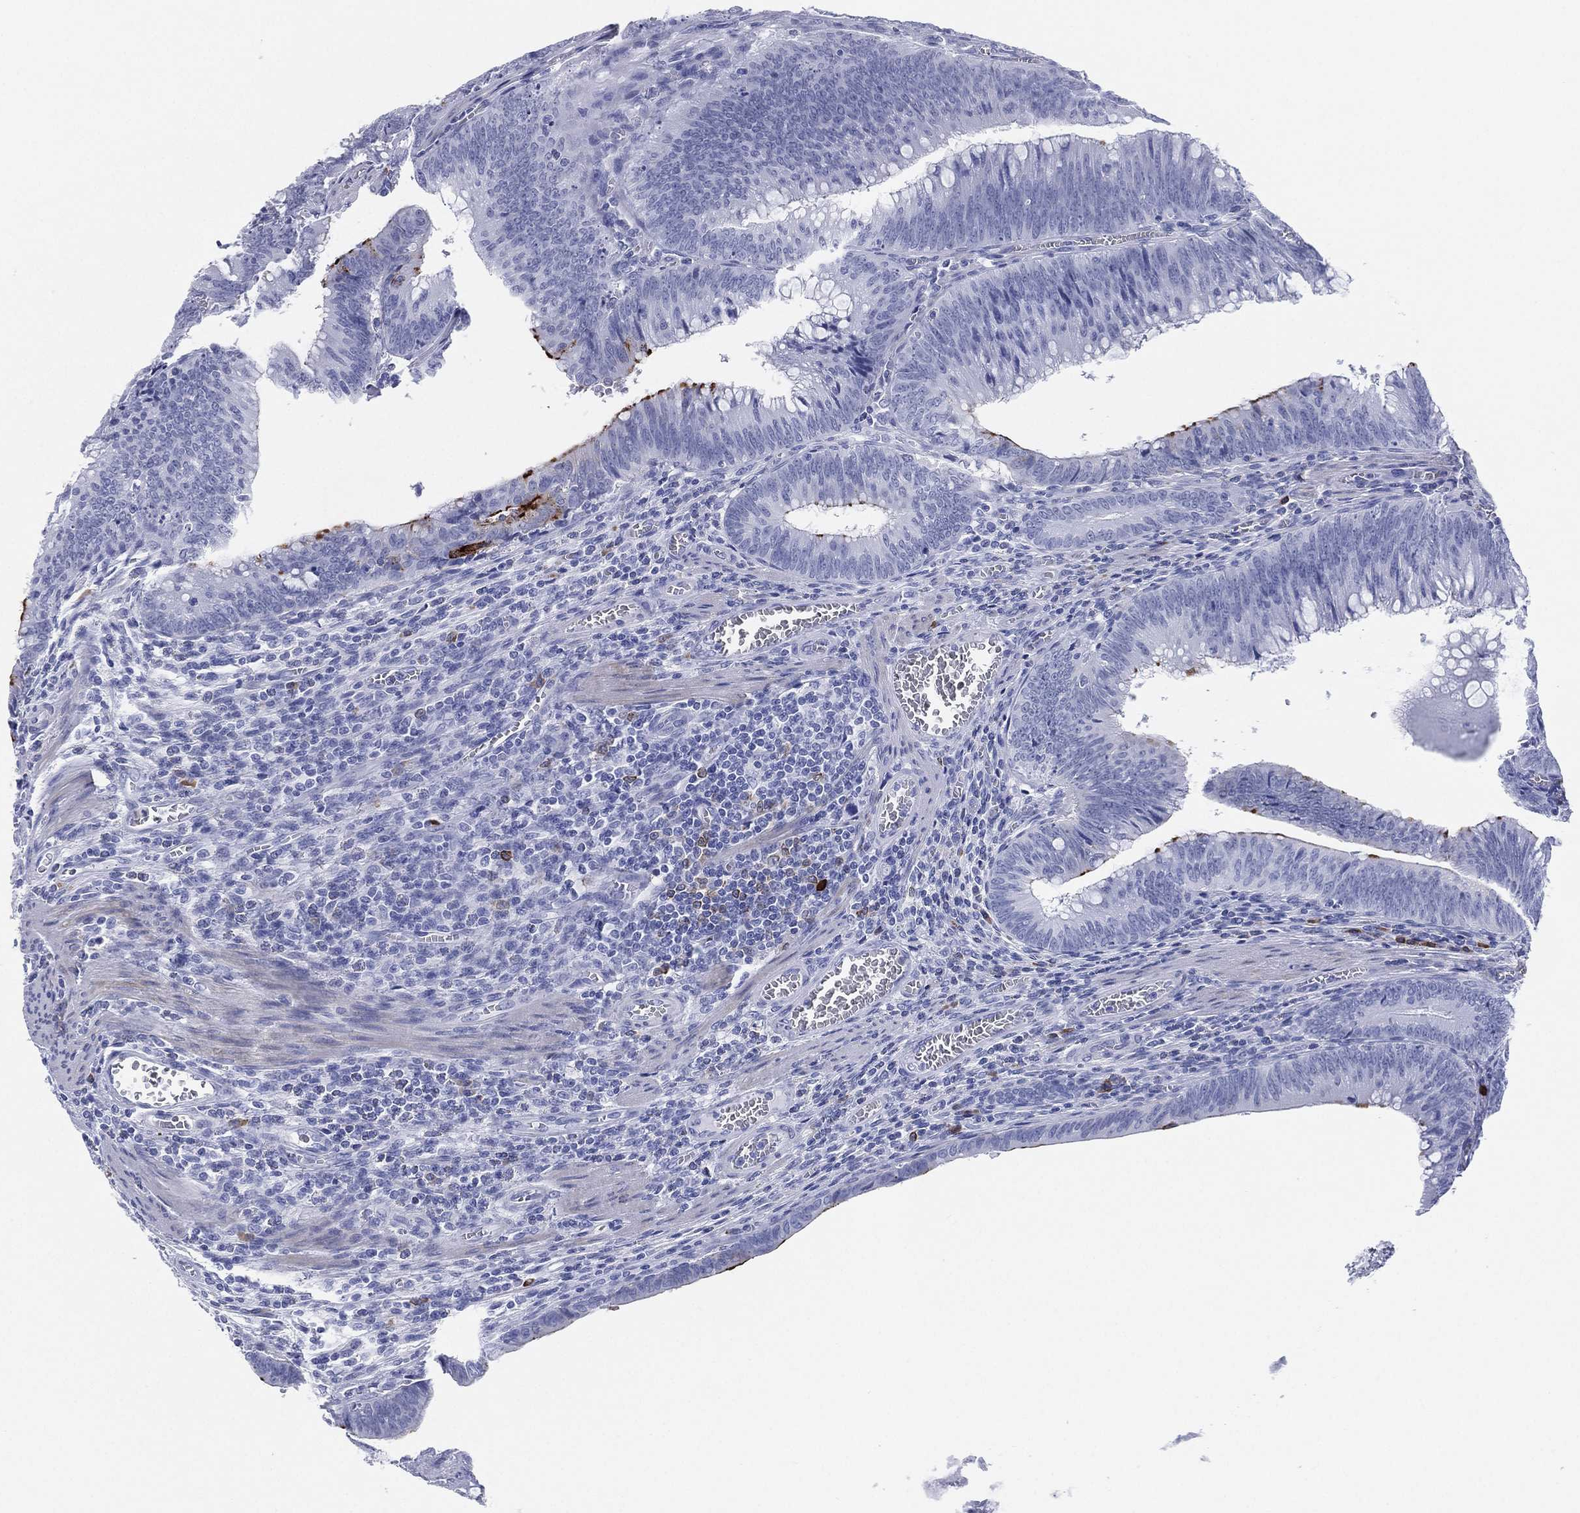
{"staining": {"intensity": "strong", "quantity": "<25%", "location": "cytoplasmic/membranous"}, "tissue": "colorectal cancer", "cell_type": "Tumor cells", "image_type": "cancer", "snomed": [{"axis": "morphology", "description": "Adenocarcinoma, NOS"}, {"axis": "topography", "description": "Rectum"}], "caption": "Tumor cells demonstrate medium levels of strong cytoplasmic/membranous expression in about <25% of cells in adenocarcinoma (colorectal). (DAB (3,3'-diaminobenzidine) IHC with brightfield microscopy, high magnification).", "gene": "CD79A", "patient": {"sex": "female", "age": 72}}